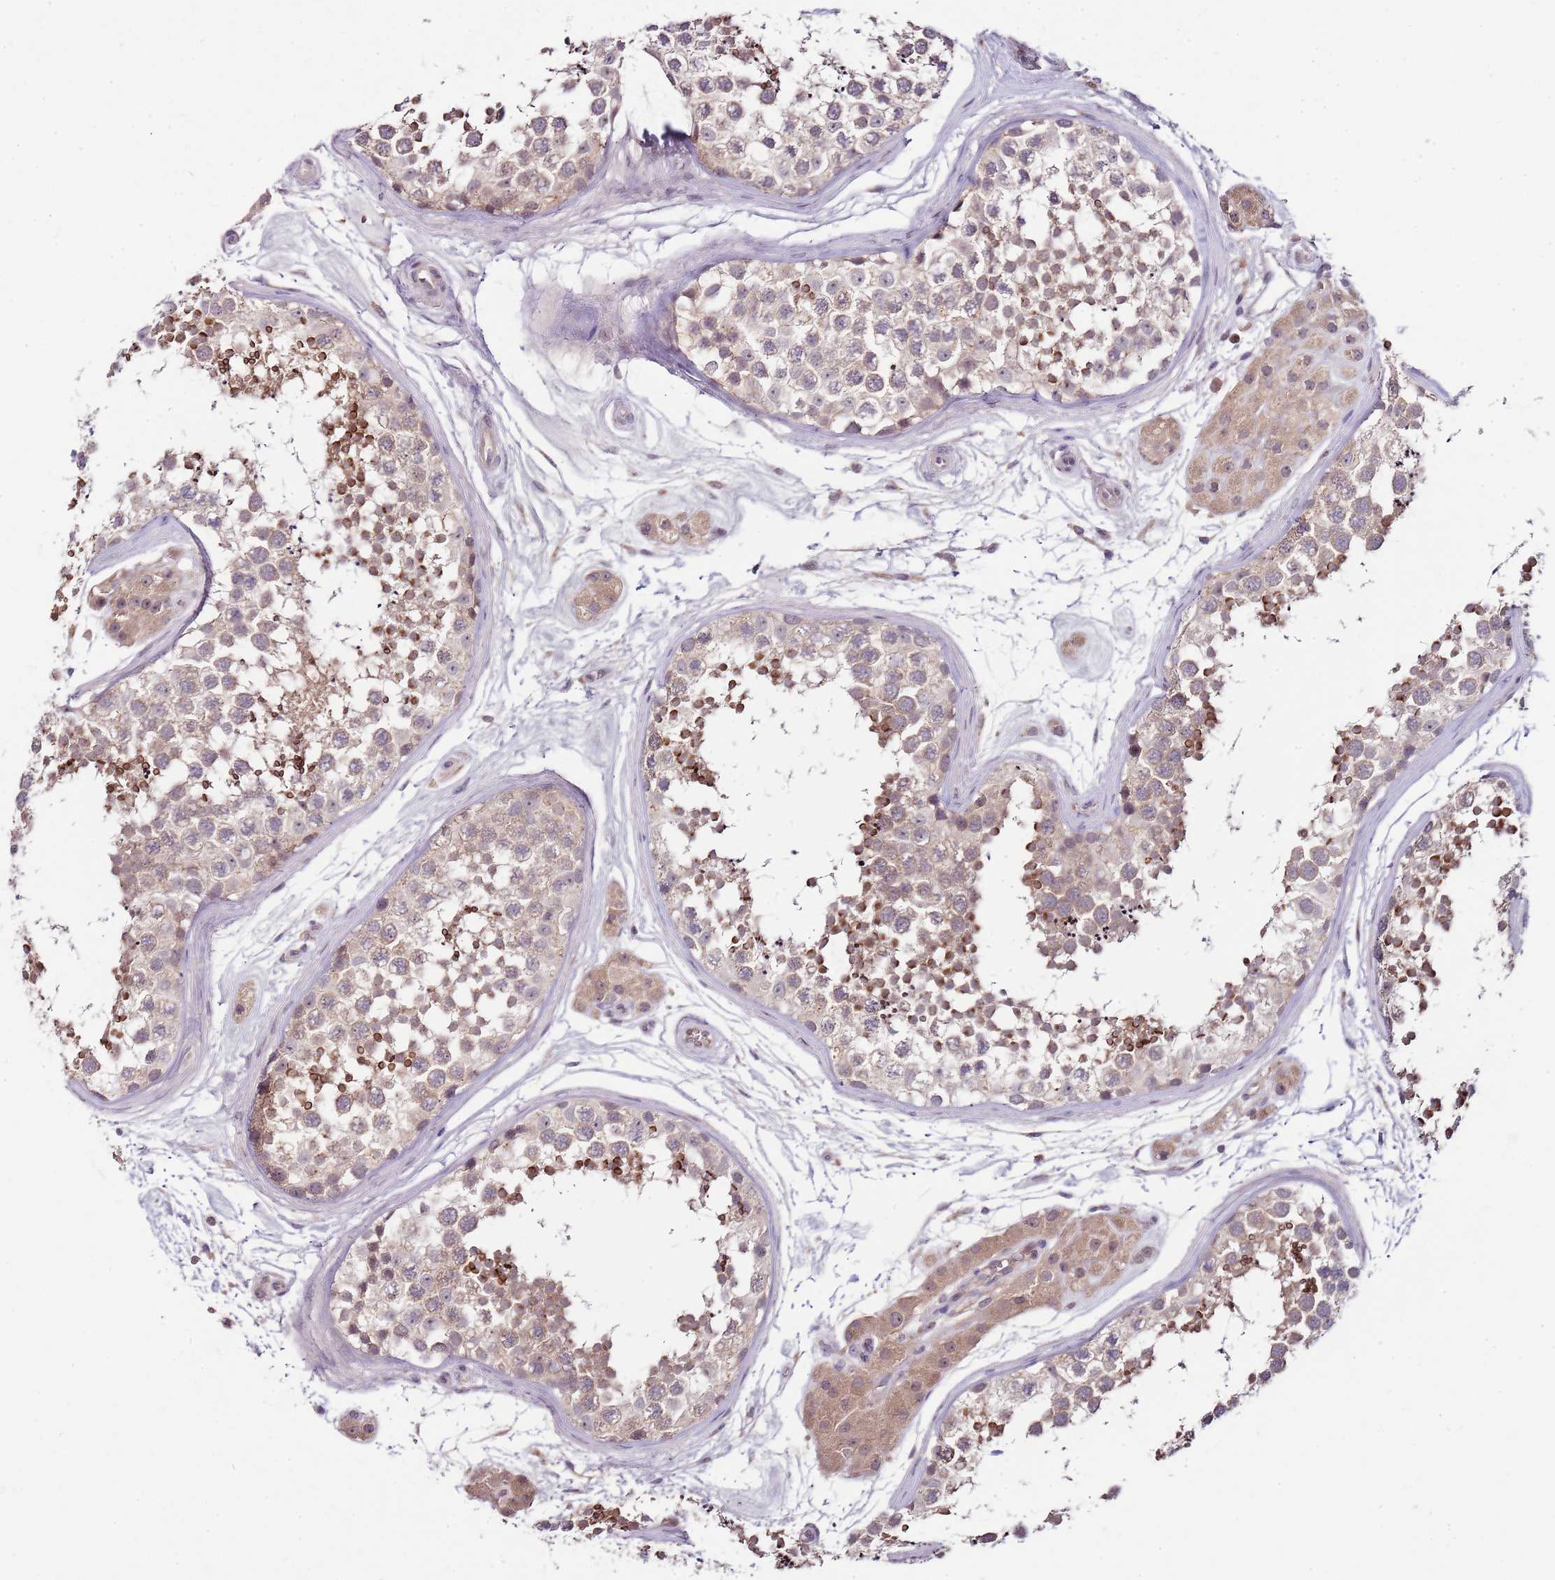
{"staining": {"intensity": "strong", "quantity": "<25%", "location": "cytoplasmic/membranous"}, "tissue": "testis", "cell_type": "Cells in seminiferous ducts", "image_type": "normal", "snomed": [{"axis": "morphology", "description": "Normal tissue, NOS"}, {"axis": "topography", "description": "Testis"}], "caption": "Immunohistochemical staining of unremarkable human testis displays medium levels of strong cytoplasmic/membranous staining in approximately <25% of cells in seminiferous ducts. (Brightfield microscopy of DAB IHC at high magnification).", "gene": "FBXL22", "patient": {"sex": "male", "age": 56}}